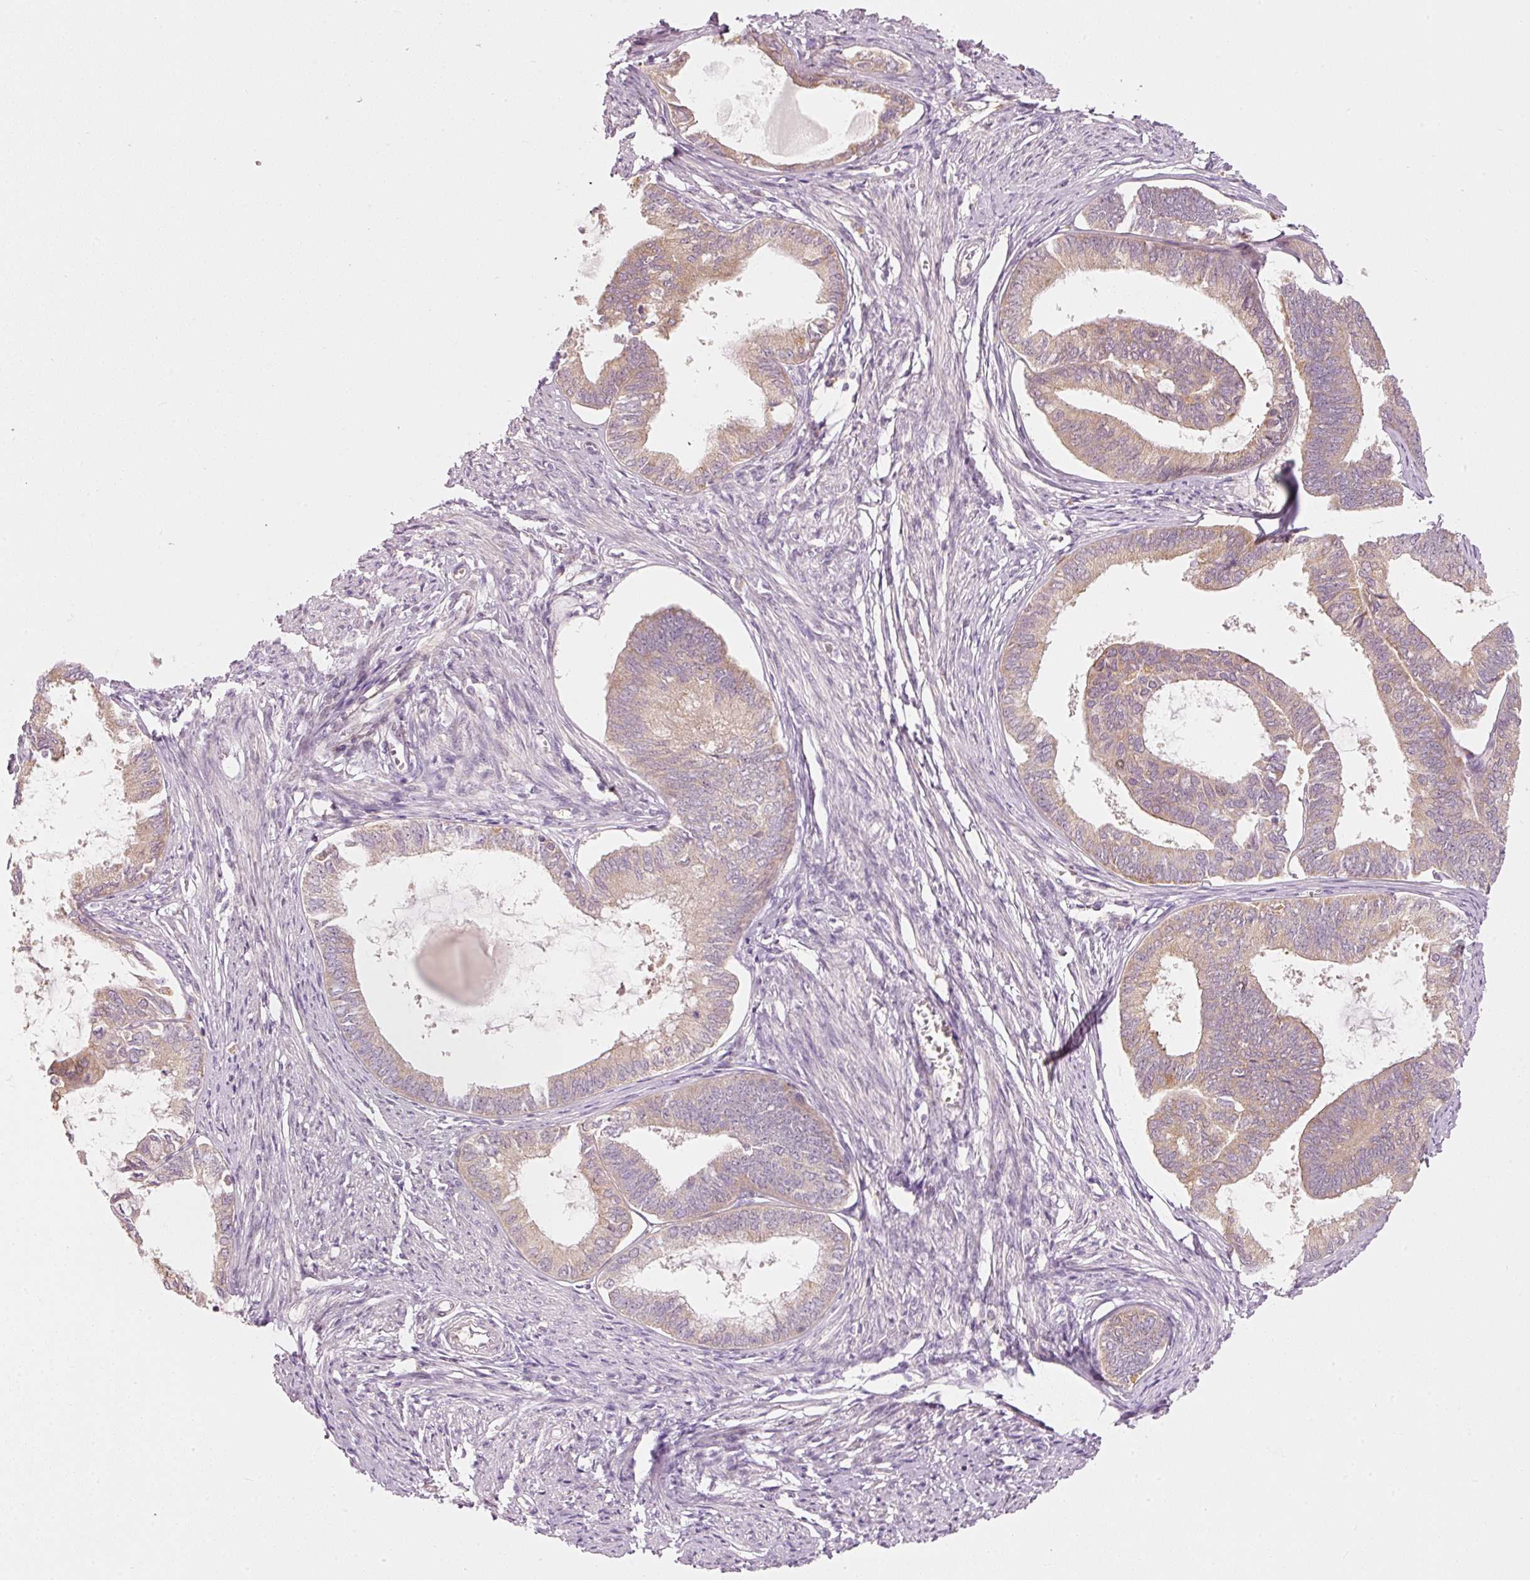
{"staining": {"intensity": "moderate", "quantity": "25%-75%", "location": "cytoplasmic/membranous"}, "tissue": "endometrial cancer", "cell_type": "Tumor cells", "image_type": "cancer", "snomed": [{"axis": "morphology", "description": "Adenocarcinoma, NOS"}, {"axis": "topography", "description": "Endometrium"}], "caption": "Immunohistochemical staining of endometrial cancer (adenocarcinoma) exhibits moderate cytoplasmic/membranous protein staining in about 25%-75% of tumor cells.", "gene": "MAP10", "patient": {"sex": "female", "age": 86}}